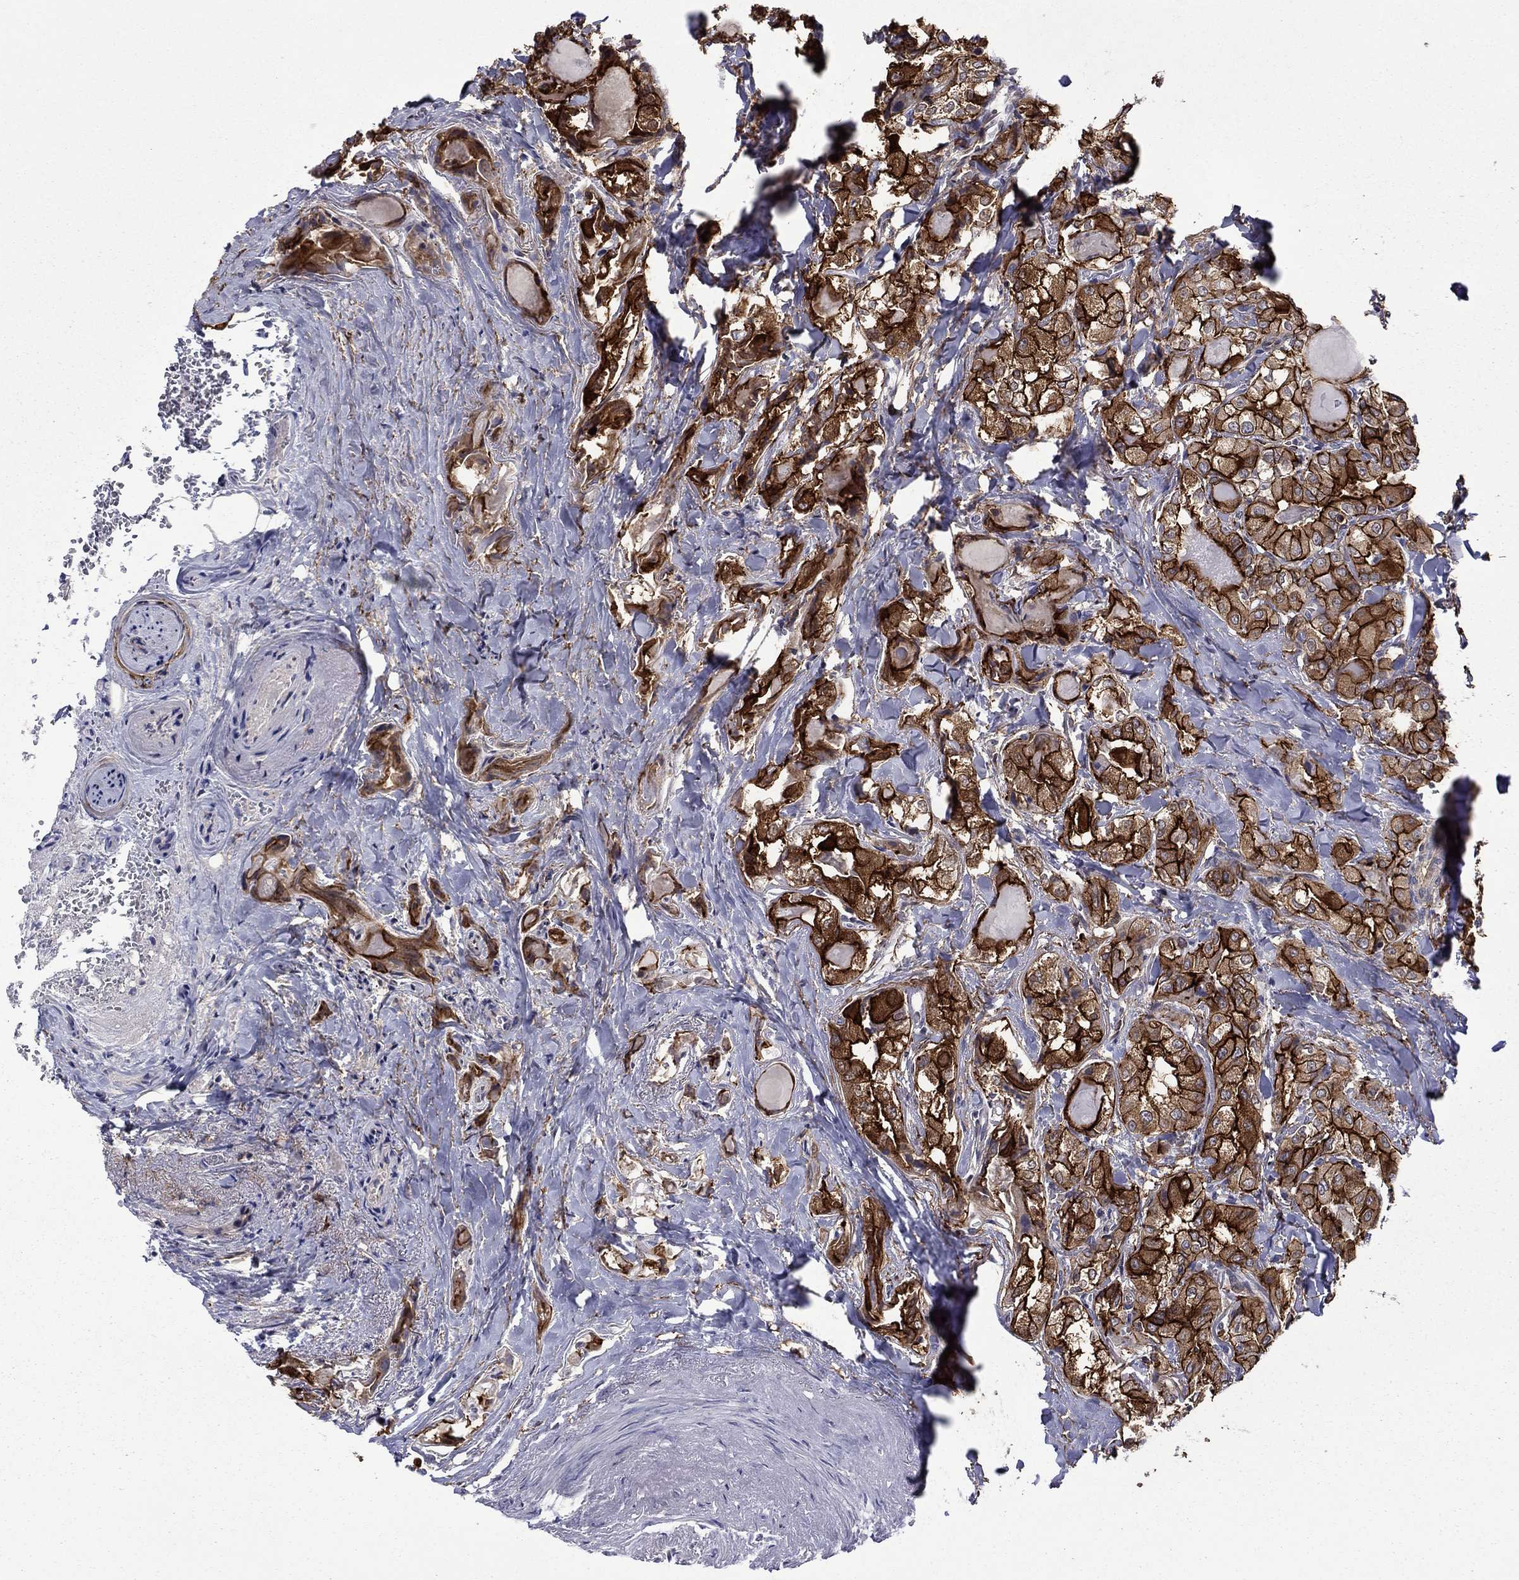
{"staining": {"intensity": "strong", "quantity": ">75%", "location": "cytoplasmic/membranous"}, "tissue": "thyroid cancer", "cell_type": "Tumor cells", "image_type": "cancer", "snomed": [{"axis": "morphology", "description": "Normal tissue, NOS"}, {"axis": "morphology", "description": "Papillary adenocarcinoma, NOS"}, {"axis": "topography", "description": "Thyroid gland"}], "caption": "The histopathology image shows staining of thyroid cancer (papillary adenocarcinoma), revealing strong cytoplasmic/membranous protein expression (brown color) within tumor cells.", "gene": "LMO7", "patient": {"sex": "female", "age": 66}}